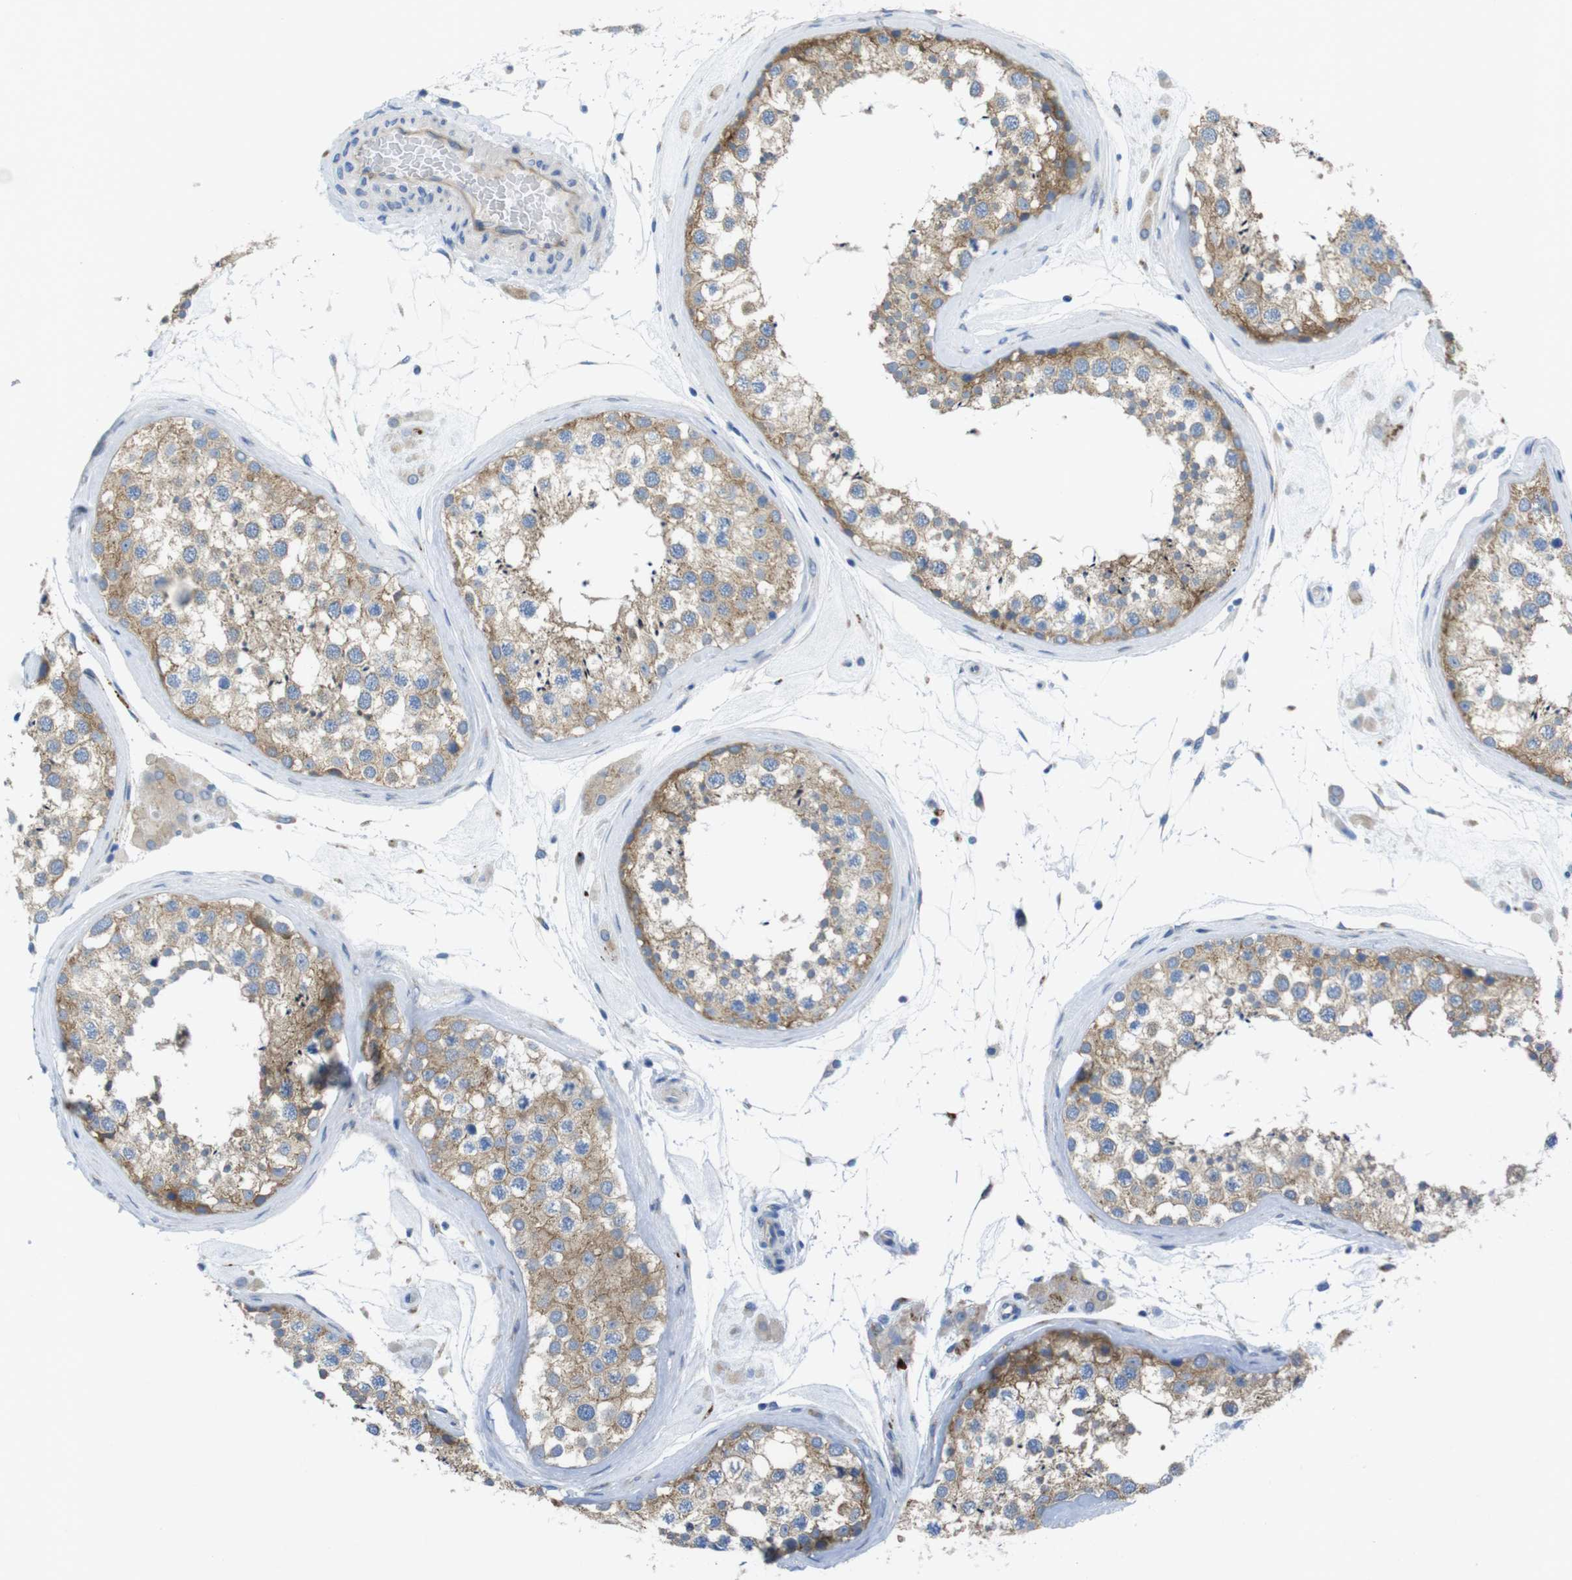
{"staining": {"intensity": "moderate", "quantity": ">75%", "location": "cytoplasmic/membranous"}, "tissue": "testis", "cell_type": "Cells in seminiferous ducts", "image_type": "normal", "snomed": [{"axis": "morphology", "description": "Normal tissue, NOS"}, {"axis": "topography", "description": "Testis"}], "caption": "IHC staining of benign testis, which reveals medium levels of moderate cytoplasmic/membranous expression in about >75% of cells in seminiferous ducts indicating moderate cytoplasmic/membranous protein expression. The staining was performed using DAB (brown) for protein detection and nuclei were counterstained in hematoxylin (blue).", "gene": "TMEM234", "patient": {"sex": "male", "age": 46}}